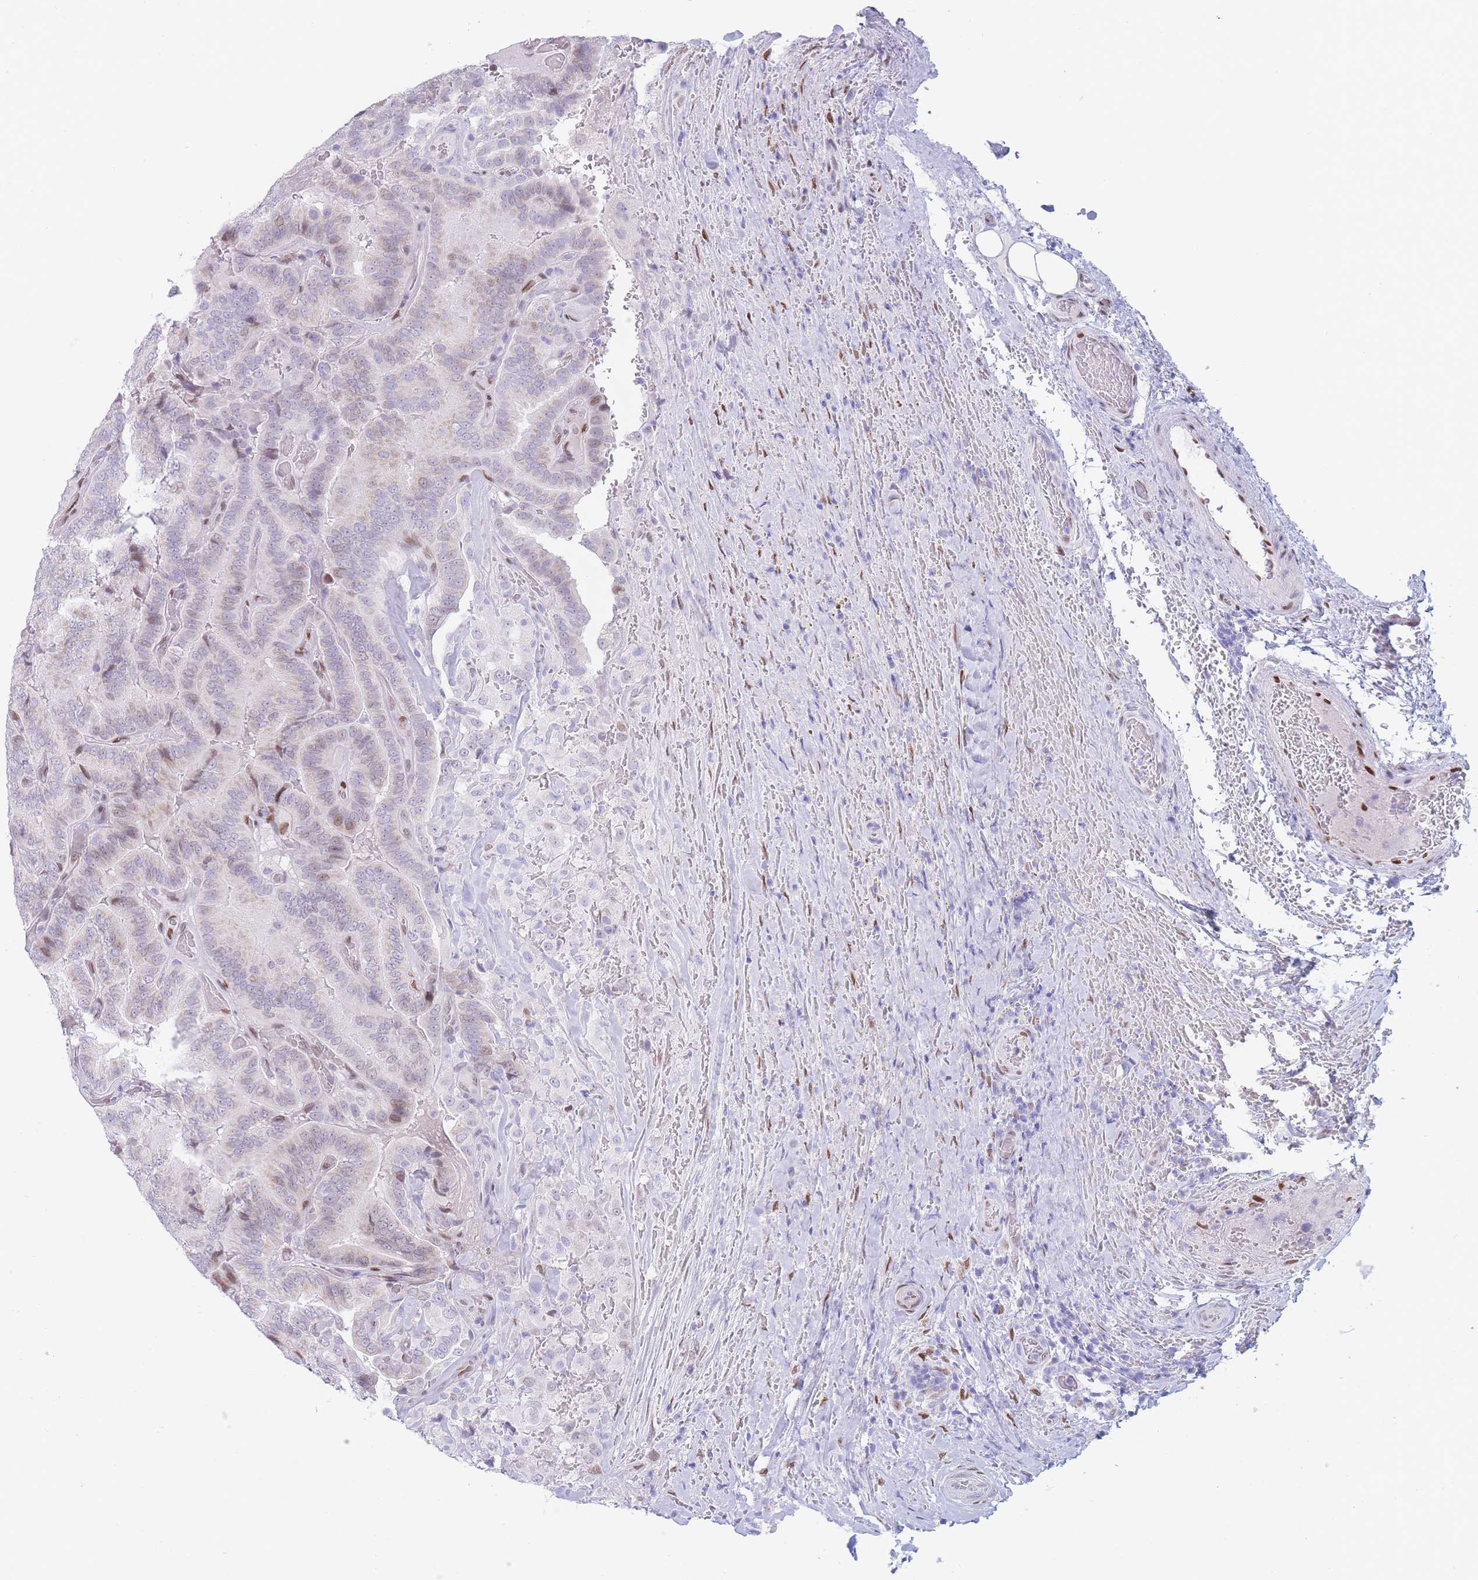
{"staining": {"intensity": "weak", "quantity": "<25%", "location": "nuclear"}, "tissue": "thyroid cancer", "cell_type": "Tumor cells", "image_type": "cancer", "snomed": [{"axis": "morphology", "description": "Papillary adenocarcinoma, NOS"}, {"axis": "topography", "description": "Thyroid gland"}], "caption": "Immunohistochemistry (IHC) of human thyroid cancer demonstrates no expression in tumor cells. The staining is performed using DAB (3,3'-diaminobenzidine) brown chromogen with nuclei counter-stained in using hematoxylin.", "gene": "PSMB5", "patient": {"sex": "male", "age": 61}}